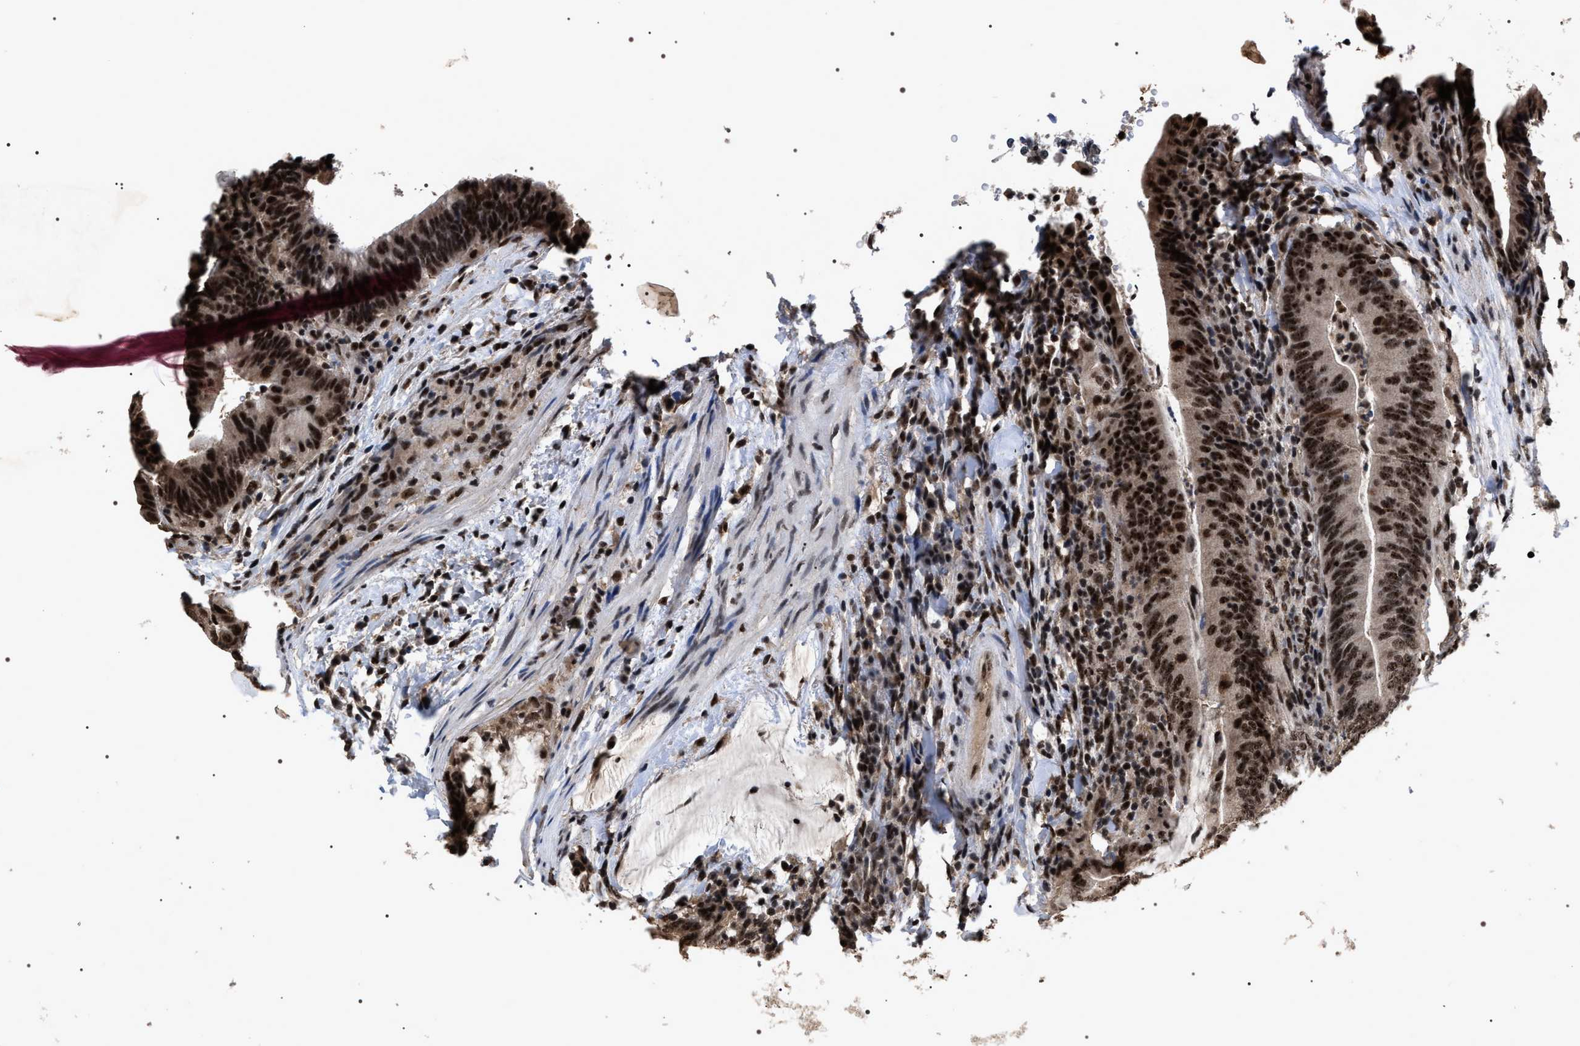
{"staining": {"intensity": "strong", "quantity": ">75%", "location": "nuclear"}, "tissue": "colorectal cancer", "cell_type": "Tumor cells", "image_type": "cancer", "snomed": [{"axis": "morphology", "description": "Adenocarcinoma, NOS"}, {"axis": "topography", "description": "Colon"}], "caption": "Protein expression by IHC reveals strong nuclear expression in about >75% of tumor cells in colorectal cancer (adenocarcinoma).", "gene": "RRP1B", "patient": {"sex": "female", "age": 66}}